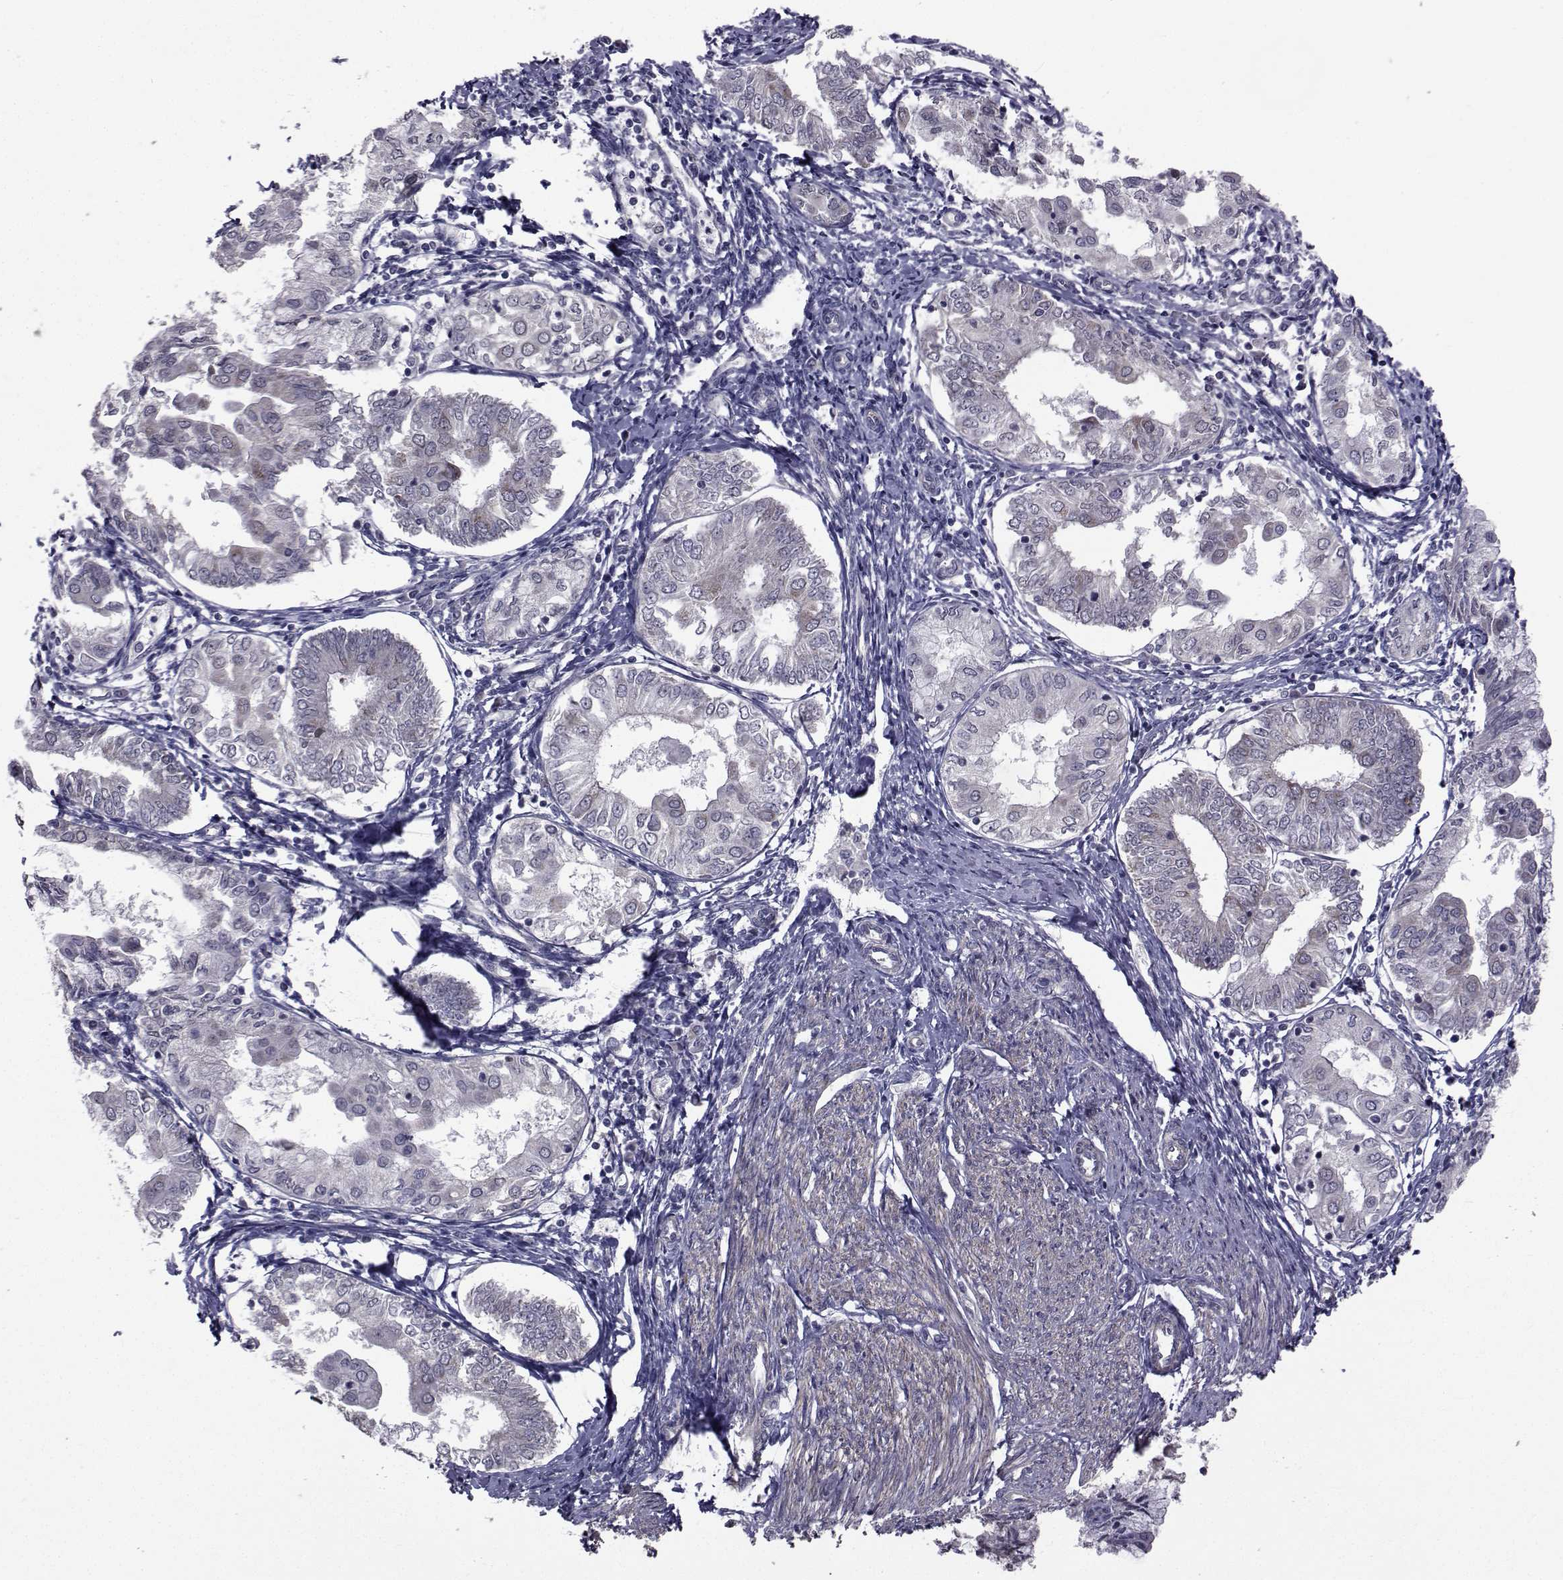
{"staining": {"intensity": "negative", "quantity": "none", "location": "none"}, "tissue": "endometrial cancer", "cell_type": "Tumor cells", "image_type": "cancer", "snomed": [{"axis": "morphology", "description": "Adenocarcinoma, NOS"}, {"axis": "topography", "description": "Endometrium"}], "caption": "Immunohistochemical staining of human adenocarcinoma (endometrial) exhibits no significant positivity in tumor cells.", "gene": "CFAP74", "patient": {"sex": "female", "age": 68}}